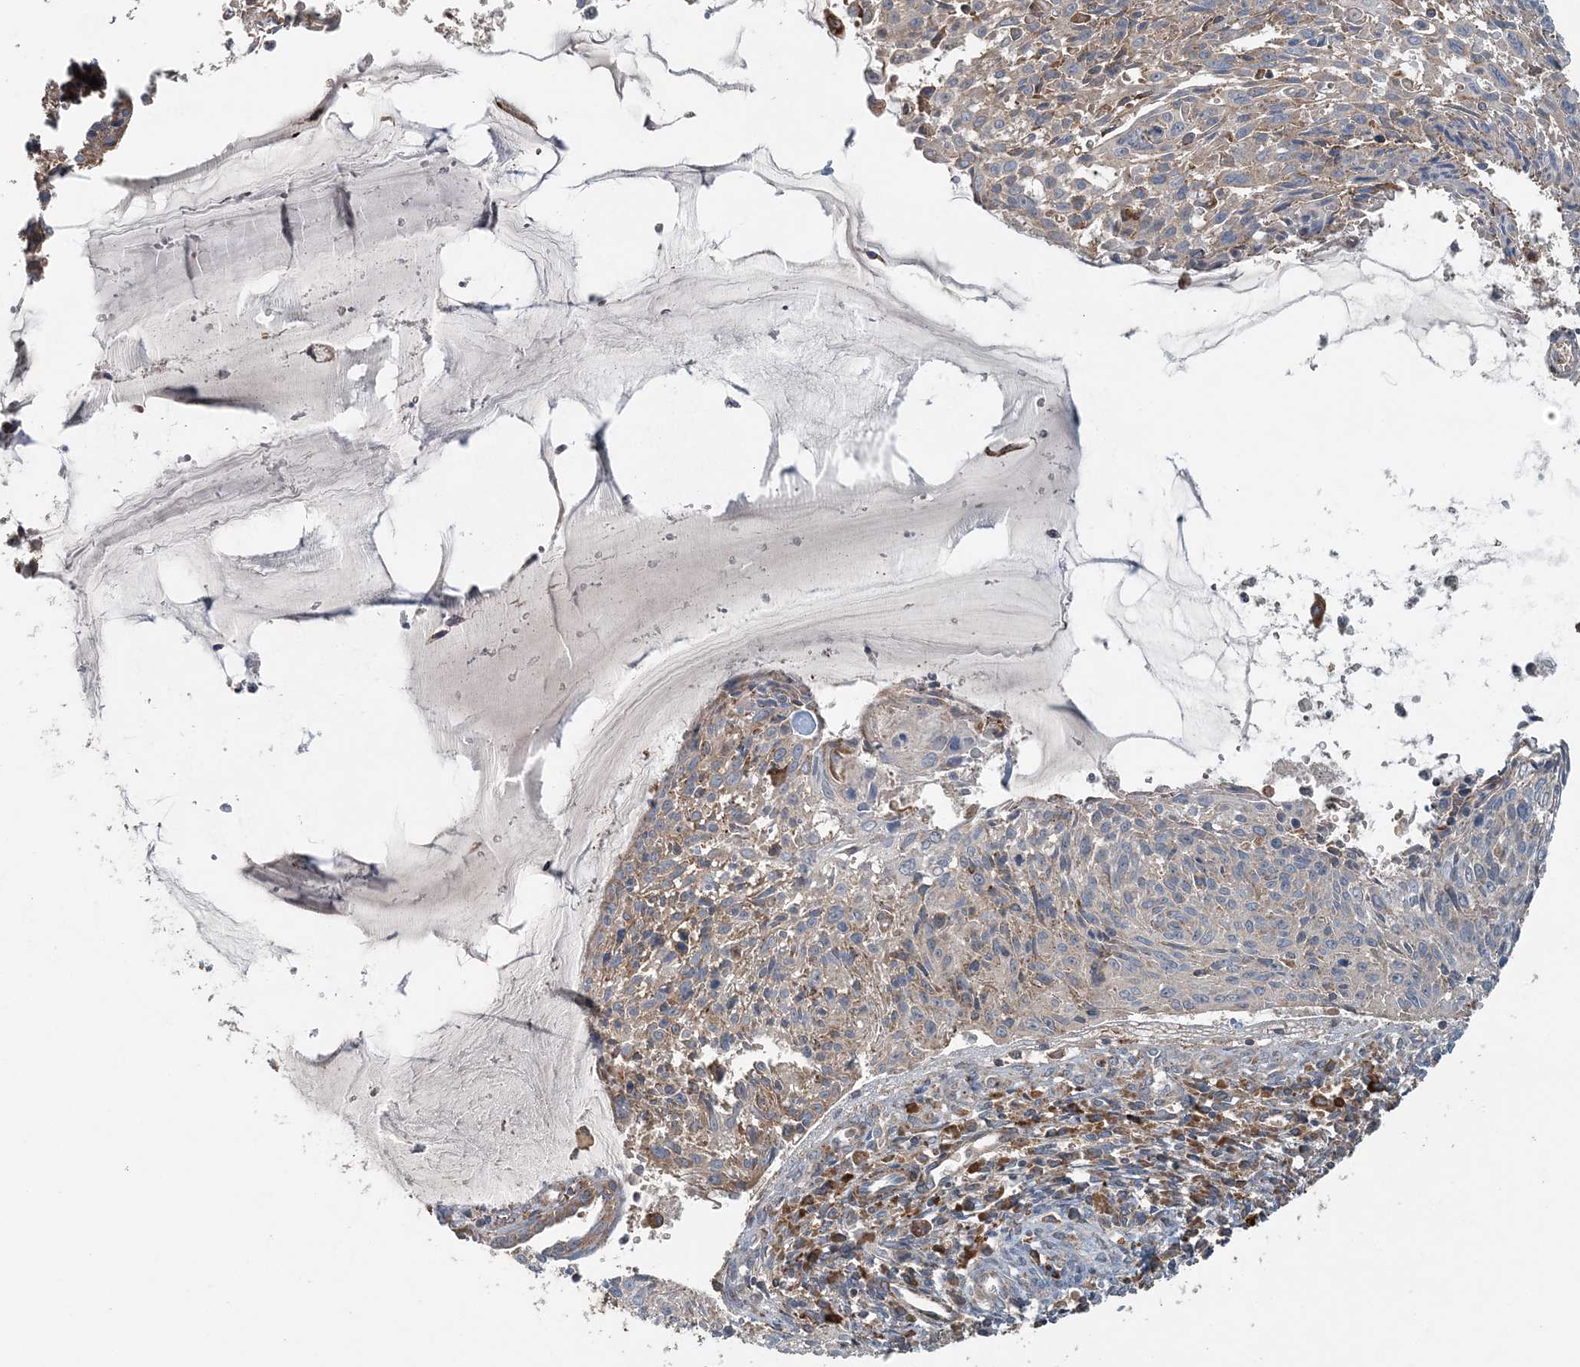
{"staining": {"intensity": "weak", "quantity": "<25%", "location": "cytoplasmic/membranous"}, "tissue": "cervical cancer", "cell_type": "Tumor cells", "image_type": "cancer", "snomed": [{"axis": "morphology", "description": "Squamous cell carcinoma, NOS"}, {"axis": "topography", "description": "Cervix"}], "caption": "There is no significant staining in tumor cells of squamous cell carcinoma (cervical).", "gene": "TTI1", "patient": {"sex": "female", "age": 51}}